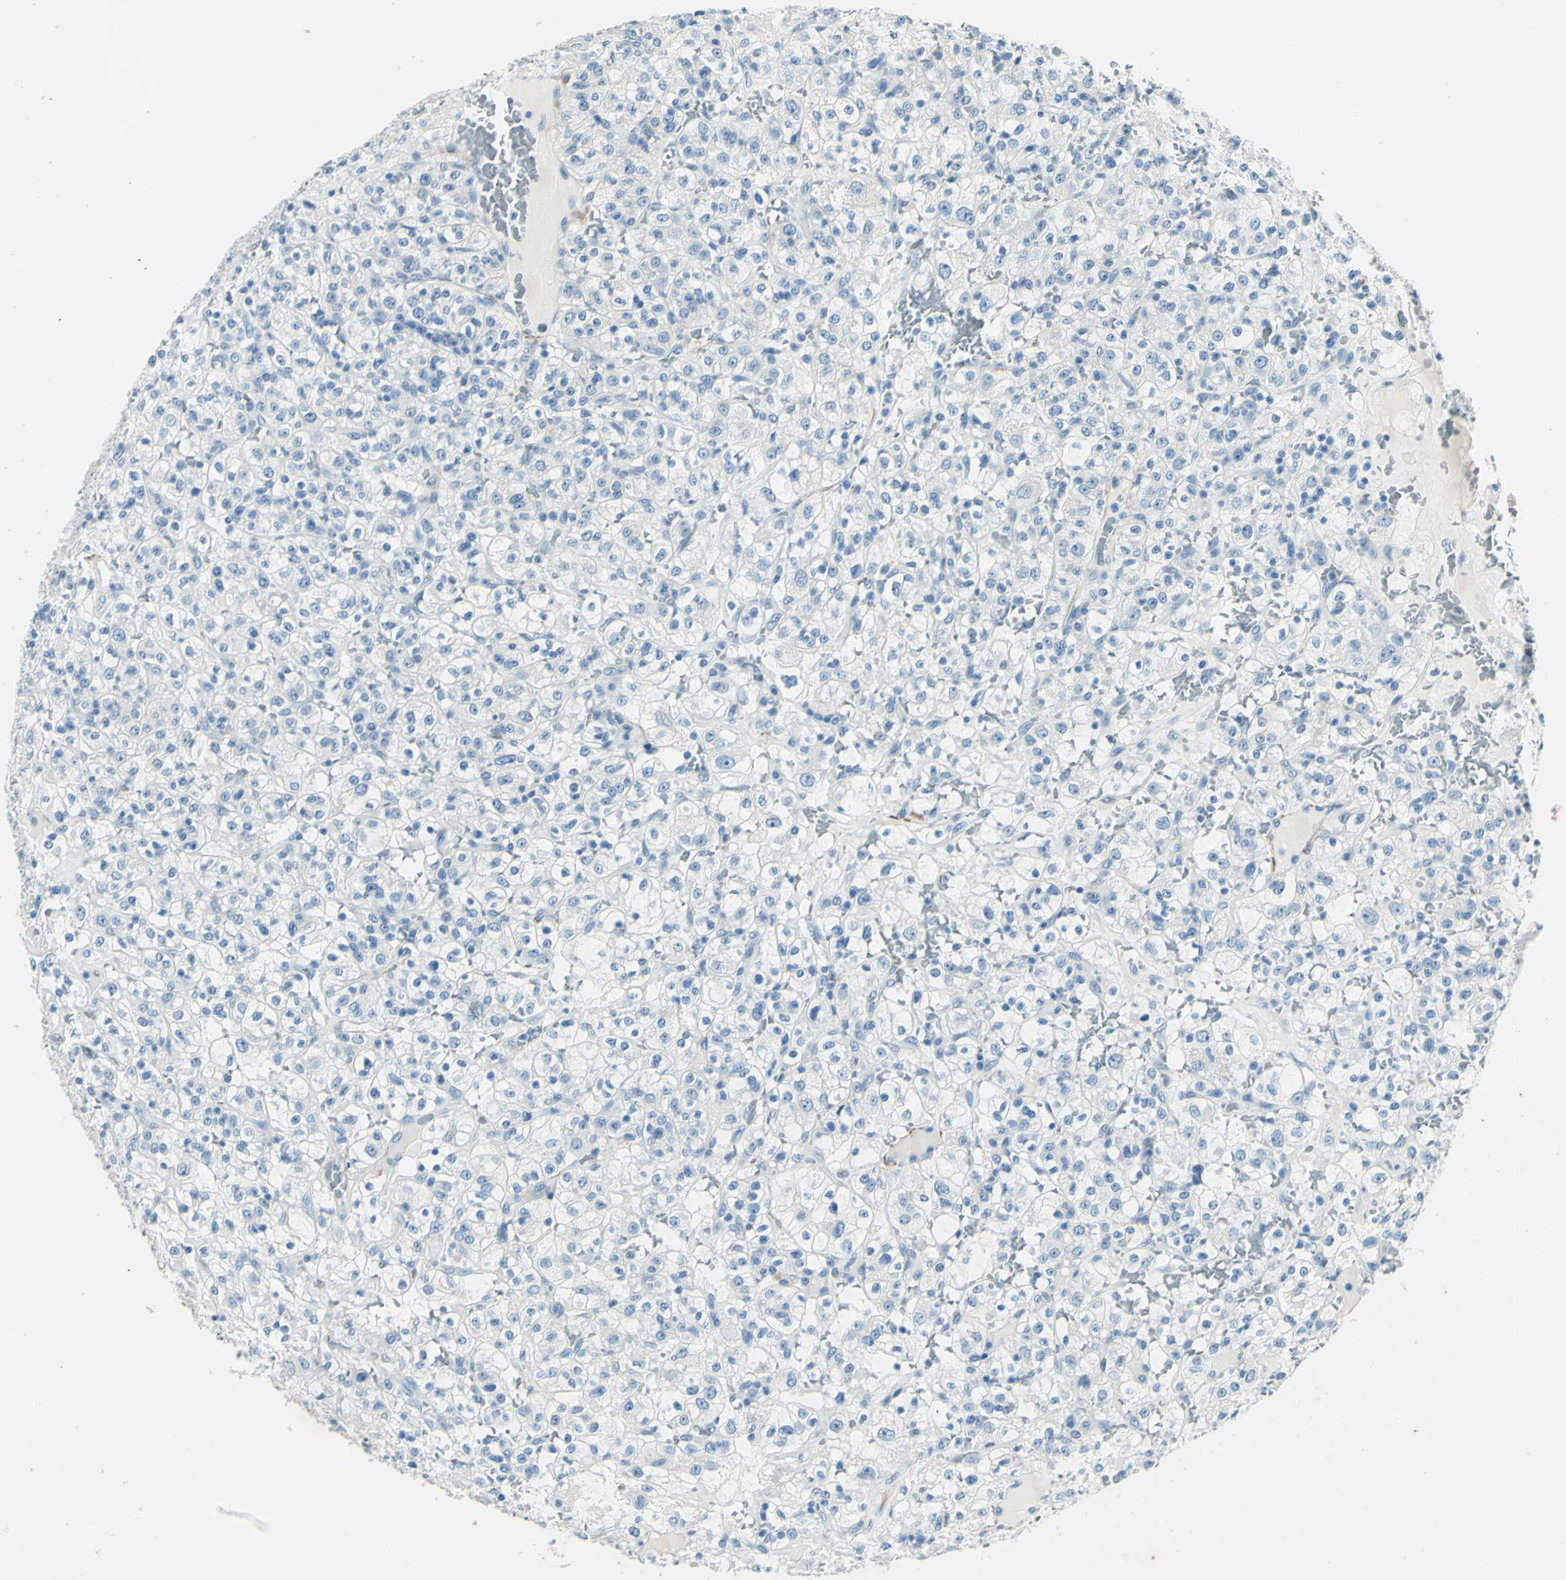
{"staining": {"intensity": "negative", "quantity": "none", "location": "none"}, "tissue": "renal cancer", "cell_type": "Tumor cells", "image_type": "cancer", "snomed": [{"axis": "morphology", "description": "Normal tissue, NOS"}, {"axis": "morphology", "description": "Adenocarcinoma, NOS"}, {"axis": "topography", "description": "Kidney"}], "caption": "Immunohistochemistry (IHC) histopathology image of renal cancer (adenocarcinoma) stained for a protein (brown), which reveals no staining in tumor cells.", "gene": "CDH15", "patient": {"sex": "female", "age": 72}}